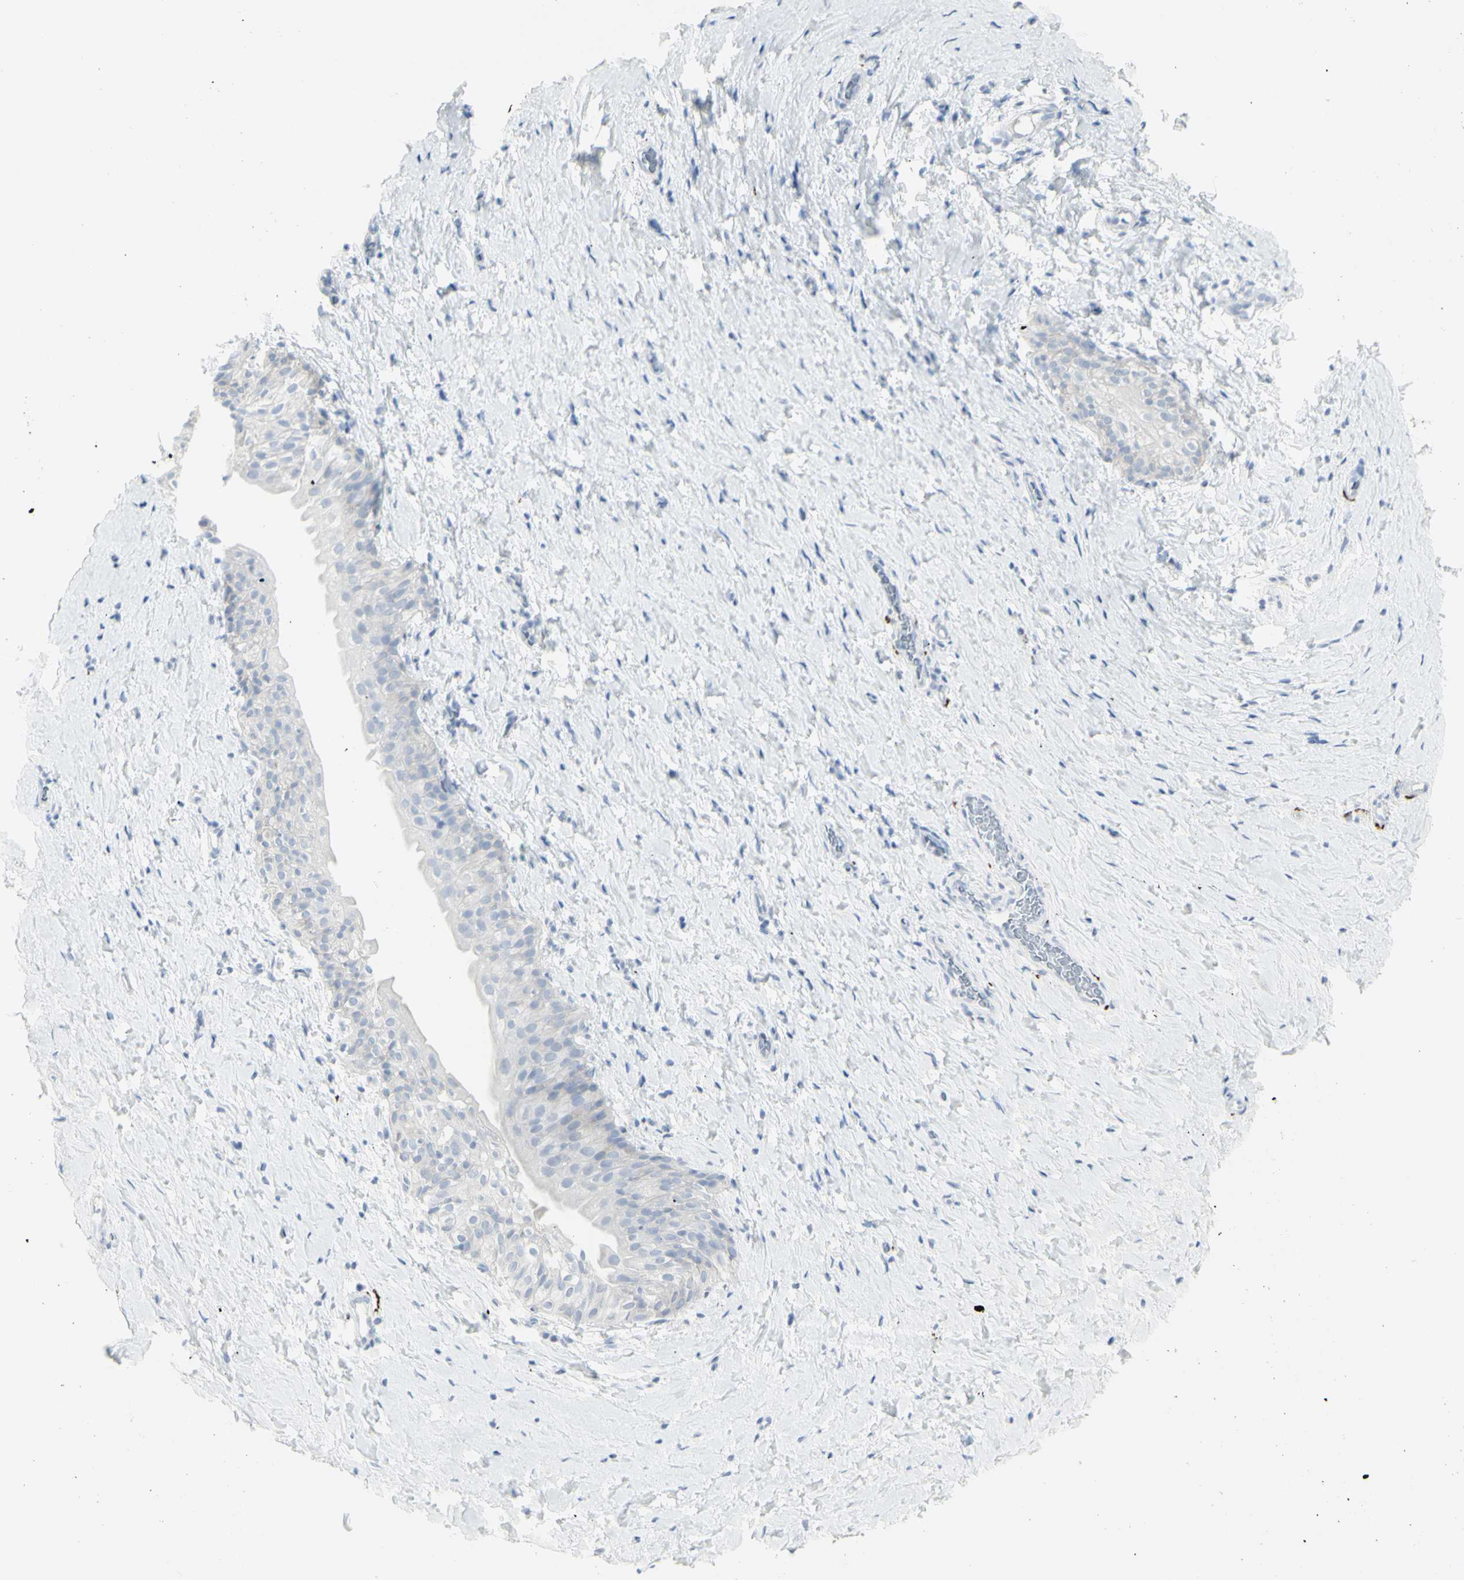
{"staining": {"intensity": "negative", "quantity": "none", "location": "none"}, "tissue": "smooth muscle", "cell_type": "Smooth muscle cells", "image_type": "normal", "snomed": [{"axis": "morphology", "description": "Normal tissue, NOS"}, {"axis": "topography", "description": "Smooth muscle"}], "caption": "Immunohistochemistry (IHC) histopathology image of unremarkable smooth muscle stained for a protein (brown), which shows no positivity in smooth muscle cells.", "gene": "ENSG00000198211", "patient": {"sex": "male", "age": 16}}